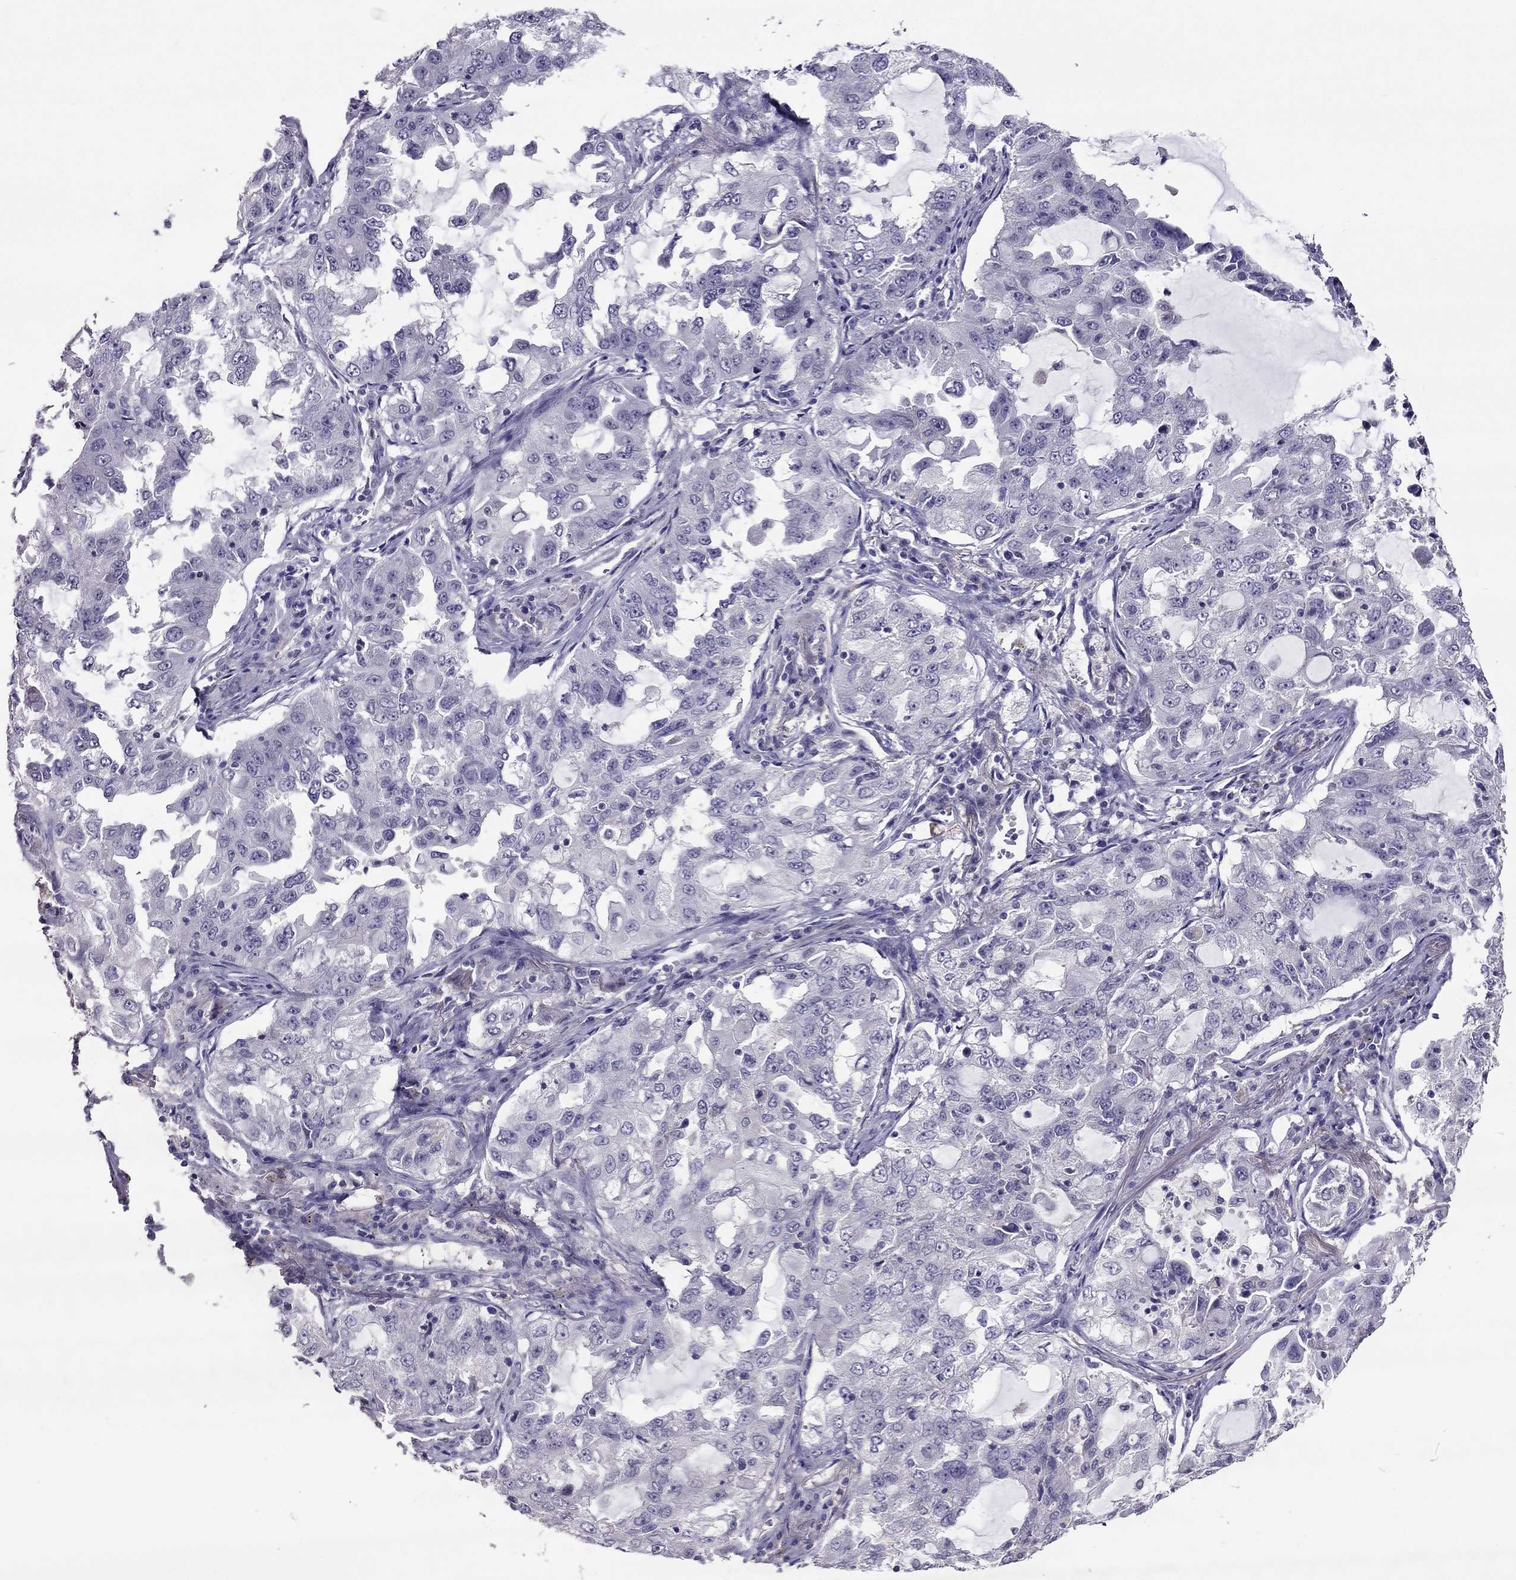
{"staining": {"intensity": "negative", "quantity": "none", "location": "none"}, "tissue": "lung cancer", "cell_type": "Tumor cells", "image_type": "cancer", "snomed": [{"axis": "morphology", "description": "Adenocarcinoma, NOS"}, {"axis": "topography", "description": "Lung"}], "caption": "A high-resolution image shows immunohistochemistry staining of lung cancer (adenocarcinoma), which demonstrates no significant expression in tumor cells.", "gene": "LRRC46", "patient": {"sex": "female", "age": 61}}